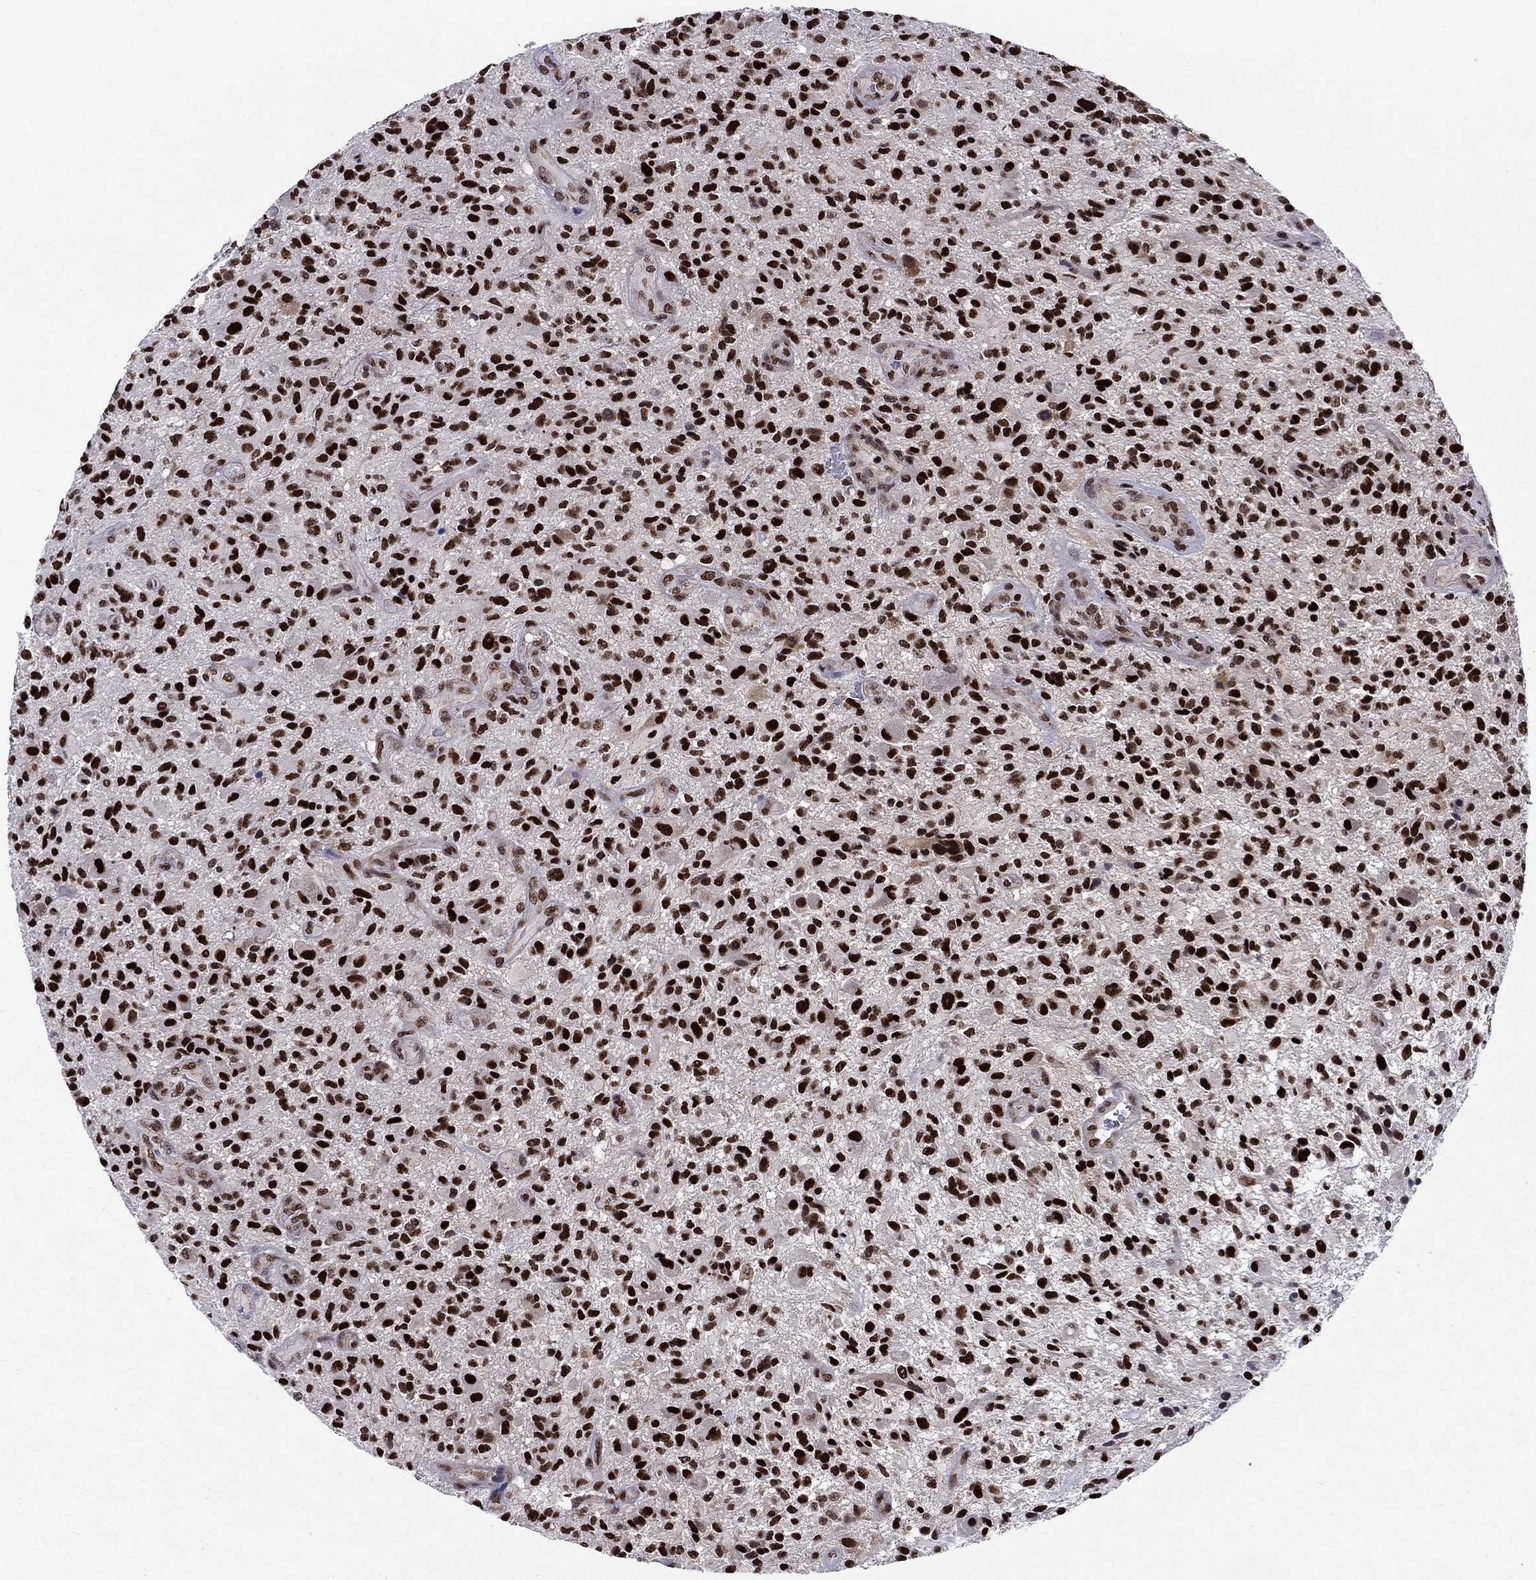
{"staining": {"intensity": "strong", "quantity": ">75%", "location": "nuclear"}, "tissue": "glioma", "cell_type": "Tumor cells", "image_type": "cancer", "snomed": [{"axis": "morphology", "description": "Glioma, malignant, High grade"}, {"axis": "topography", "description": "Brain"}], "caption": "A photomicrograph of human malignant high-grade glioma stained for a protein demonstrates strong nuclear brown staining in tumor cells.", "gene": "RPRD1B", "patient": {"sex": "male", "age": 47}}